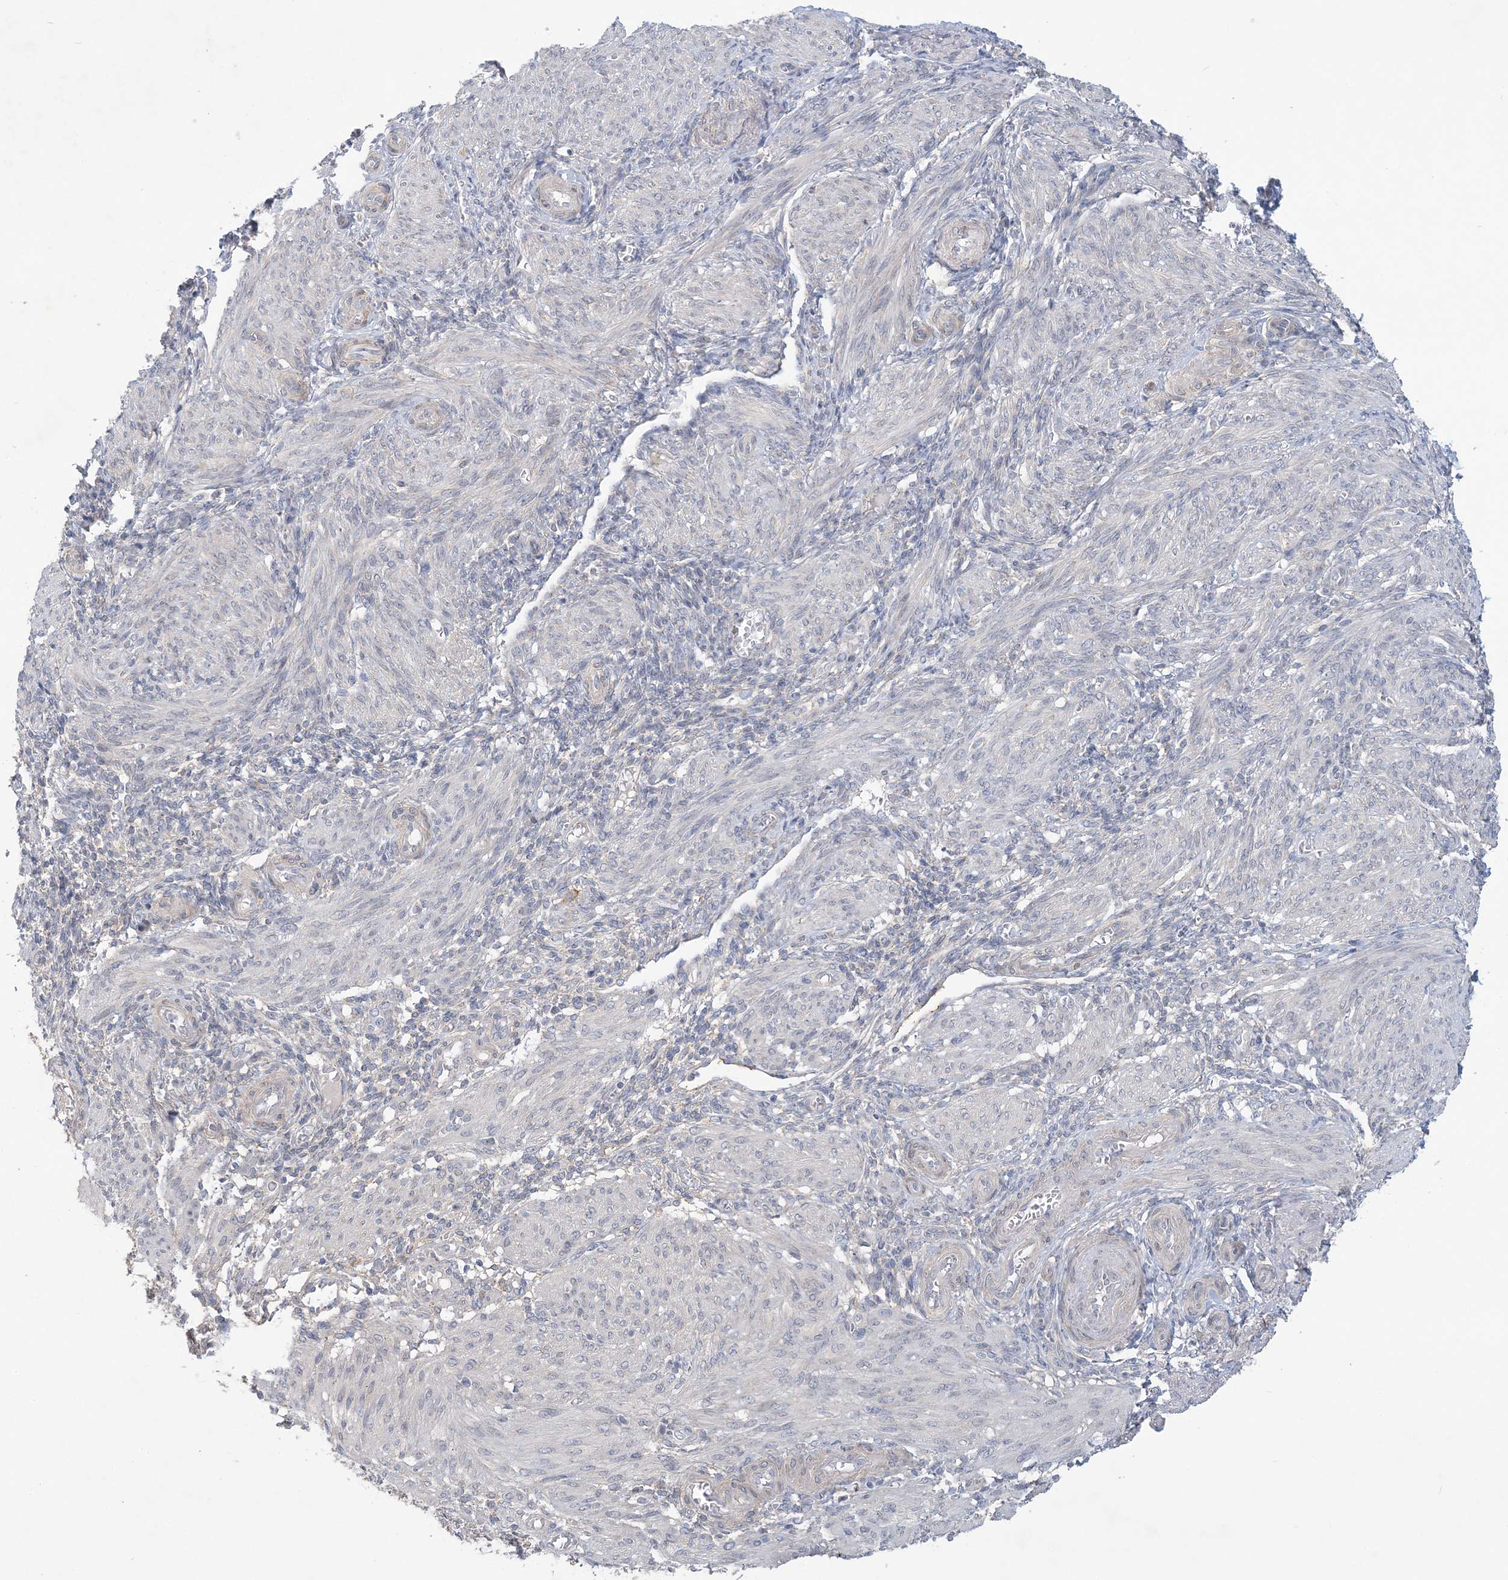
{"staining": {"intensity": "negative", "quantity": "none", "location": "none"}, "tissue": "smooth muscle", "cell_type": "Smooth muscle cells", "image_type": "normal", "snomed": [{"axis": "morphology", "description": "Normal tissue, NOS"}, {"axis": "topography", "description": "Smooth muscle"}], "caption": "Smooth muscle was stained to show a protein in brown. There is no significant expression in smooth muscle cells. Brightfield microscopy of immunohistochemistry stained with DAB (3,3'-diaminobenzidine) (brown) and hematoxylin (blue), captured at high magnification.", "gene": "ANKRD35", "patient": {"sex": "female", "age": 39}}